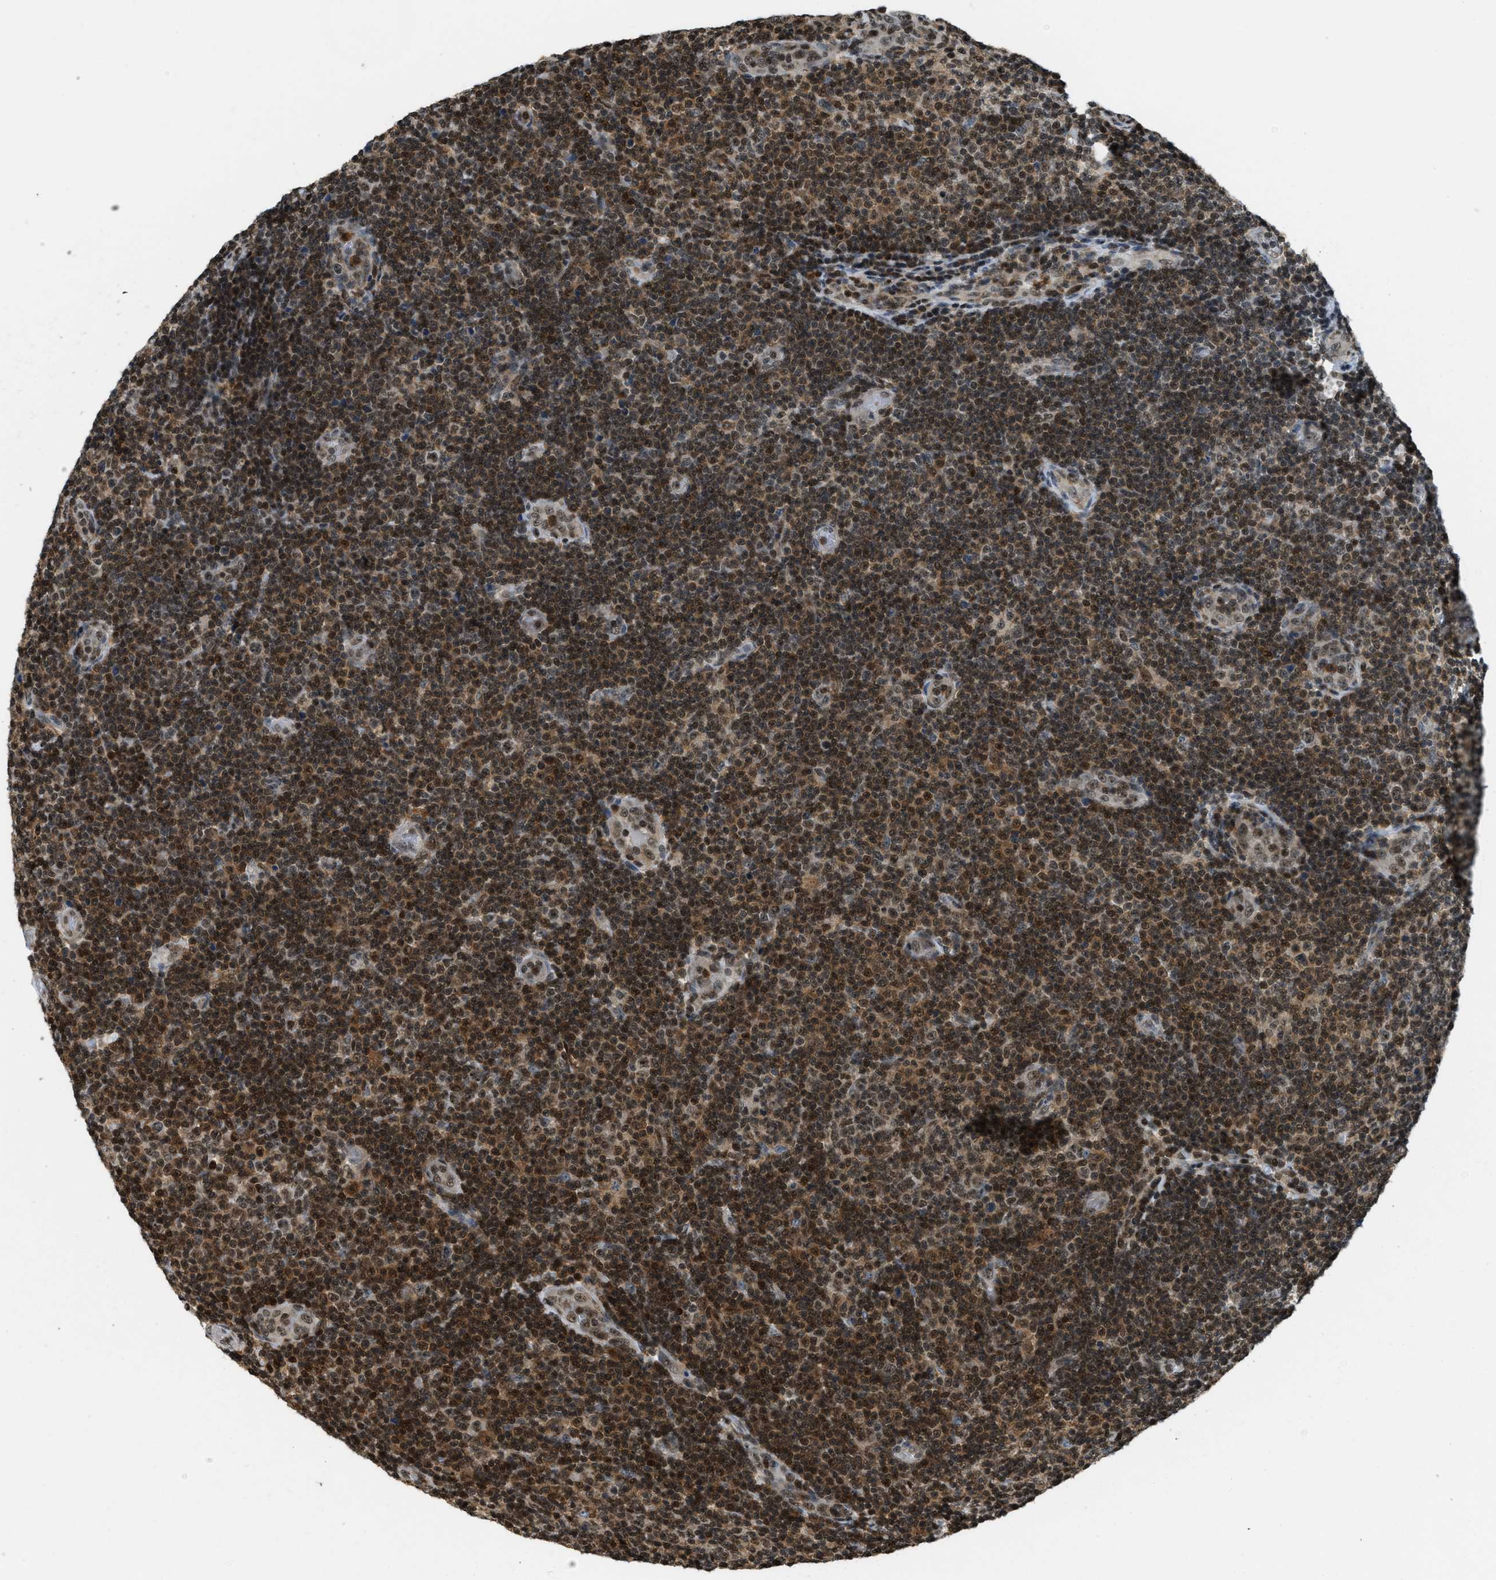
{"staining": {"intensity": "strong", "quantity": ">75%", "location": "cytoplasmic/membranous,nuclear"}, "tissue": "lymphoma", "cell_type": "Tumor cells", "image_type": "cancer", "snomed": [{"axis": "morphology", "description": "Malignant lymphoma, non-Hodgkin's type, Low grade"}, {"axis": "topography", "description": "Lymph node"}], "caption": "Protein analysis of low-grade malignant lymphoma, non-Hodgkin's type tissue demonstrates strong cytoplasmic/membranous and nuclear expression in about >75% of tumor cells.", "gene": "E2F1", "patient": {"sex": "male", "age": 83}}